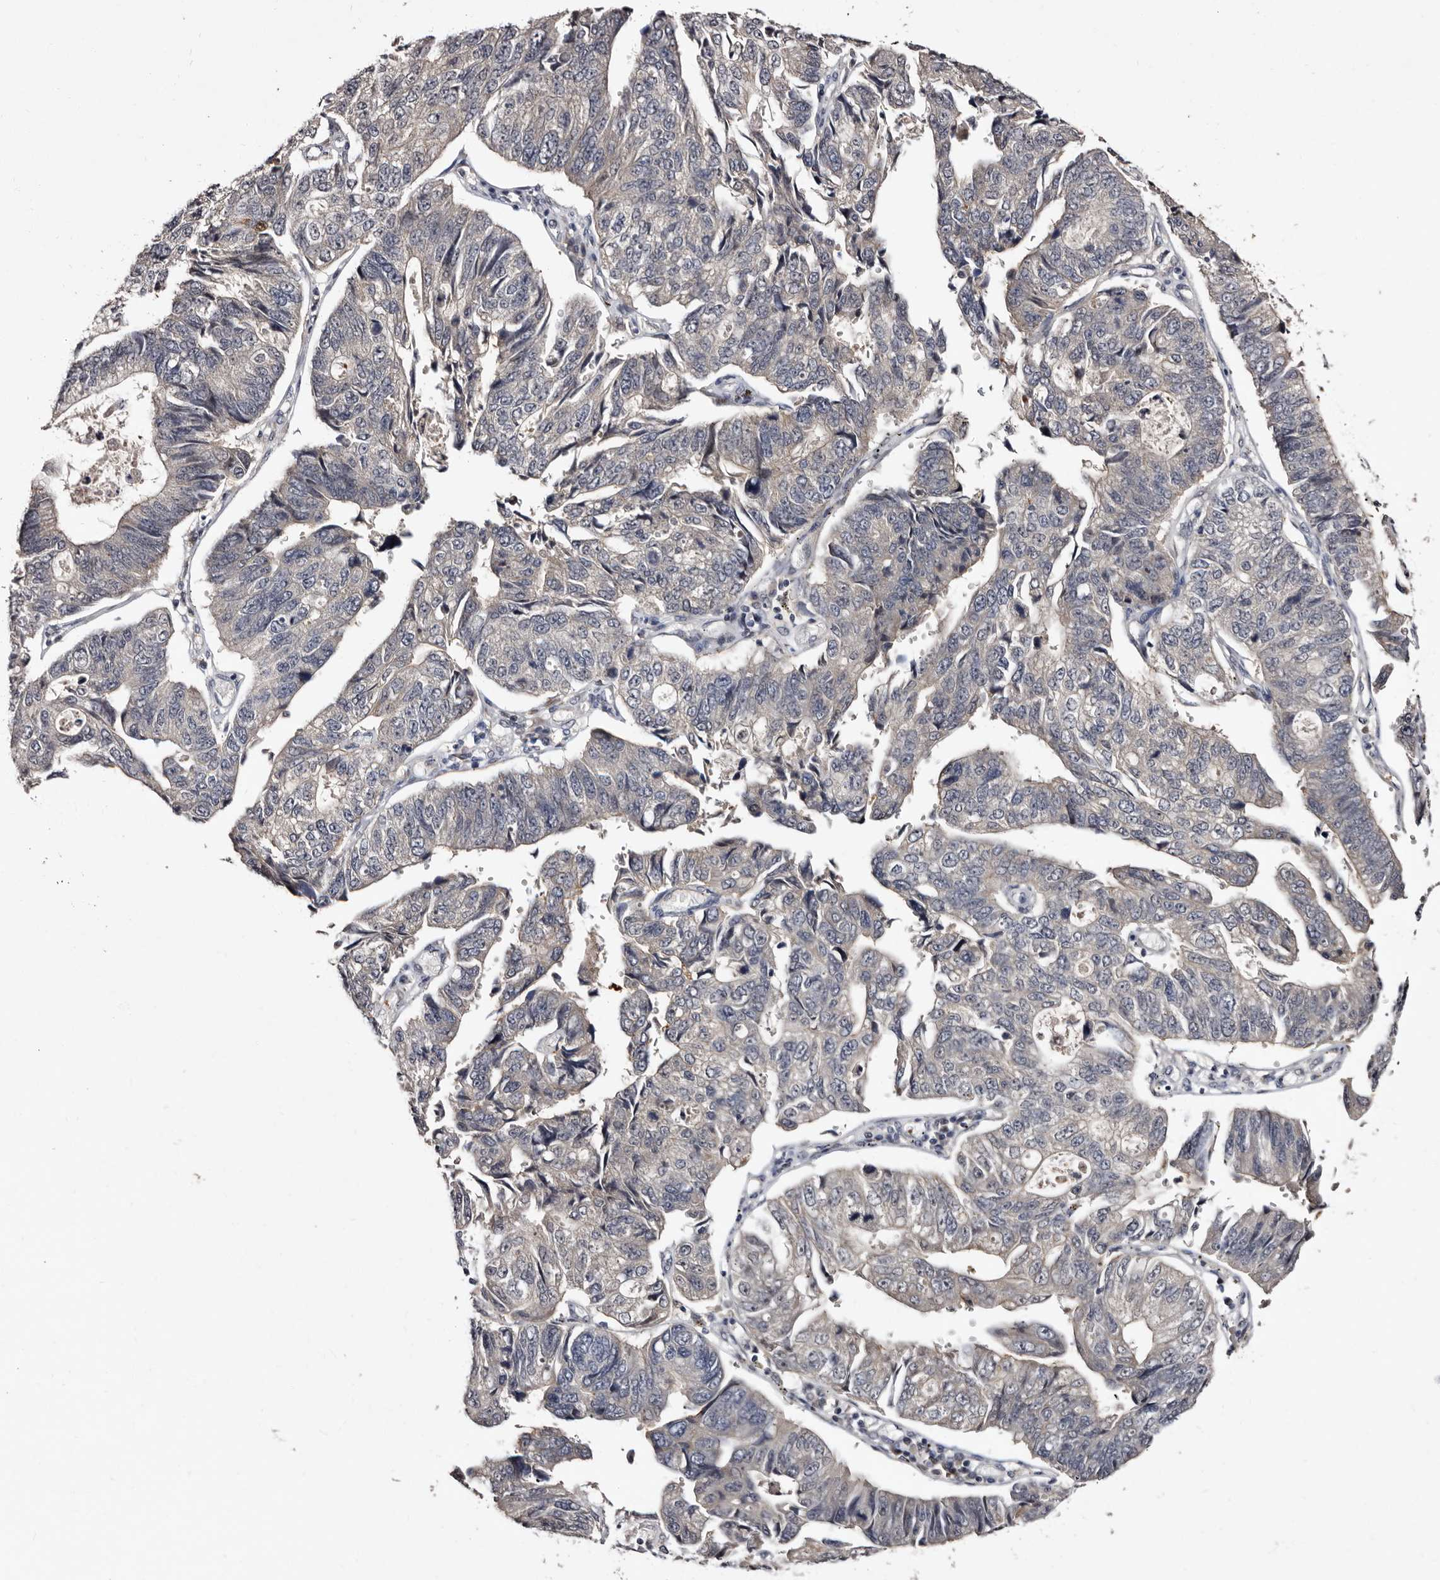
{"staining": {"intensity": "weak", "quantity": "<25%", "location": "cytoplasmic/membranous"}, "tissue": "stomach cancer", "cell_type": "Tumor cells", "image_type": "cancer", "snomed": [{"axis": "morphology", "description": "Adenocarcinoma, NOS"}, {"axis": "topography", "description": "Stomach"}], "caption": "Immunohistochemical staining of human adenocarcinoma (stomach) demonstrates no significant expression in tumor cells. (Brightfield microscopy of DAB IHC at high magnification).", "gene": "LANCL2", "patient": {"sex": "male", "age": 59}}